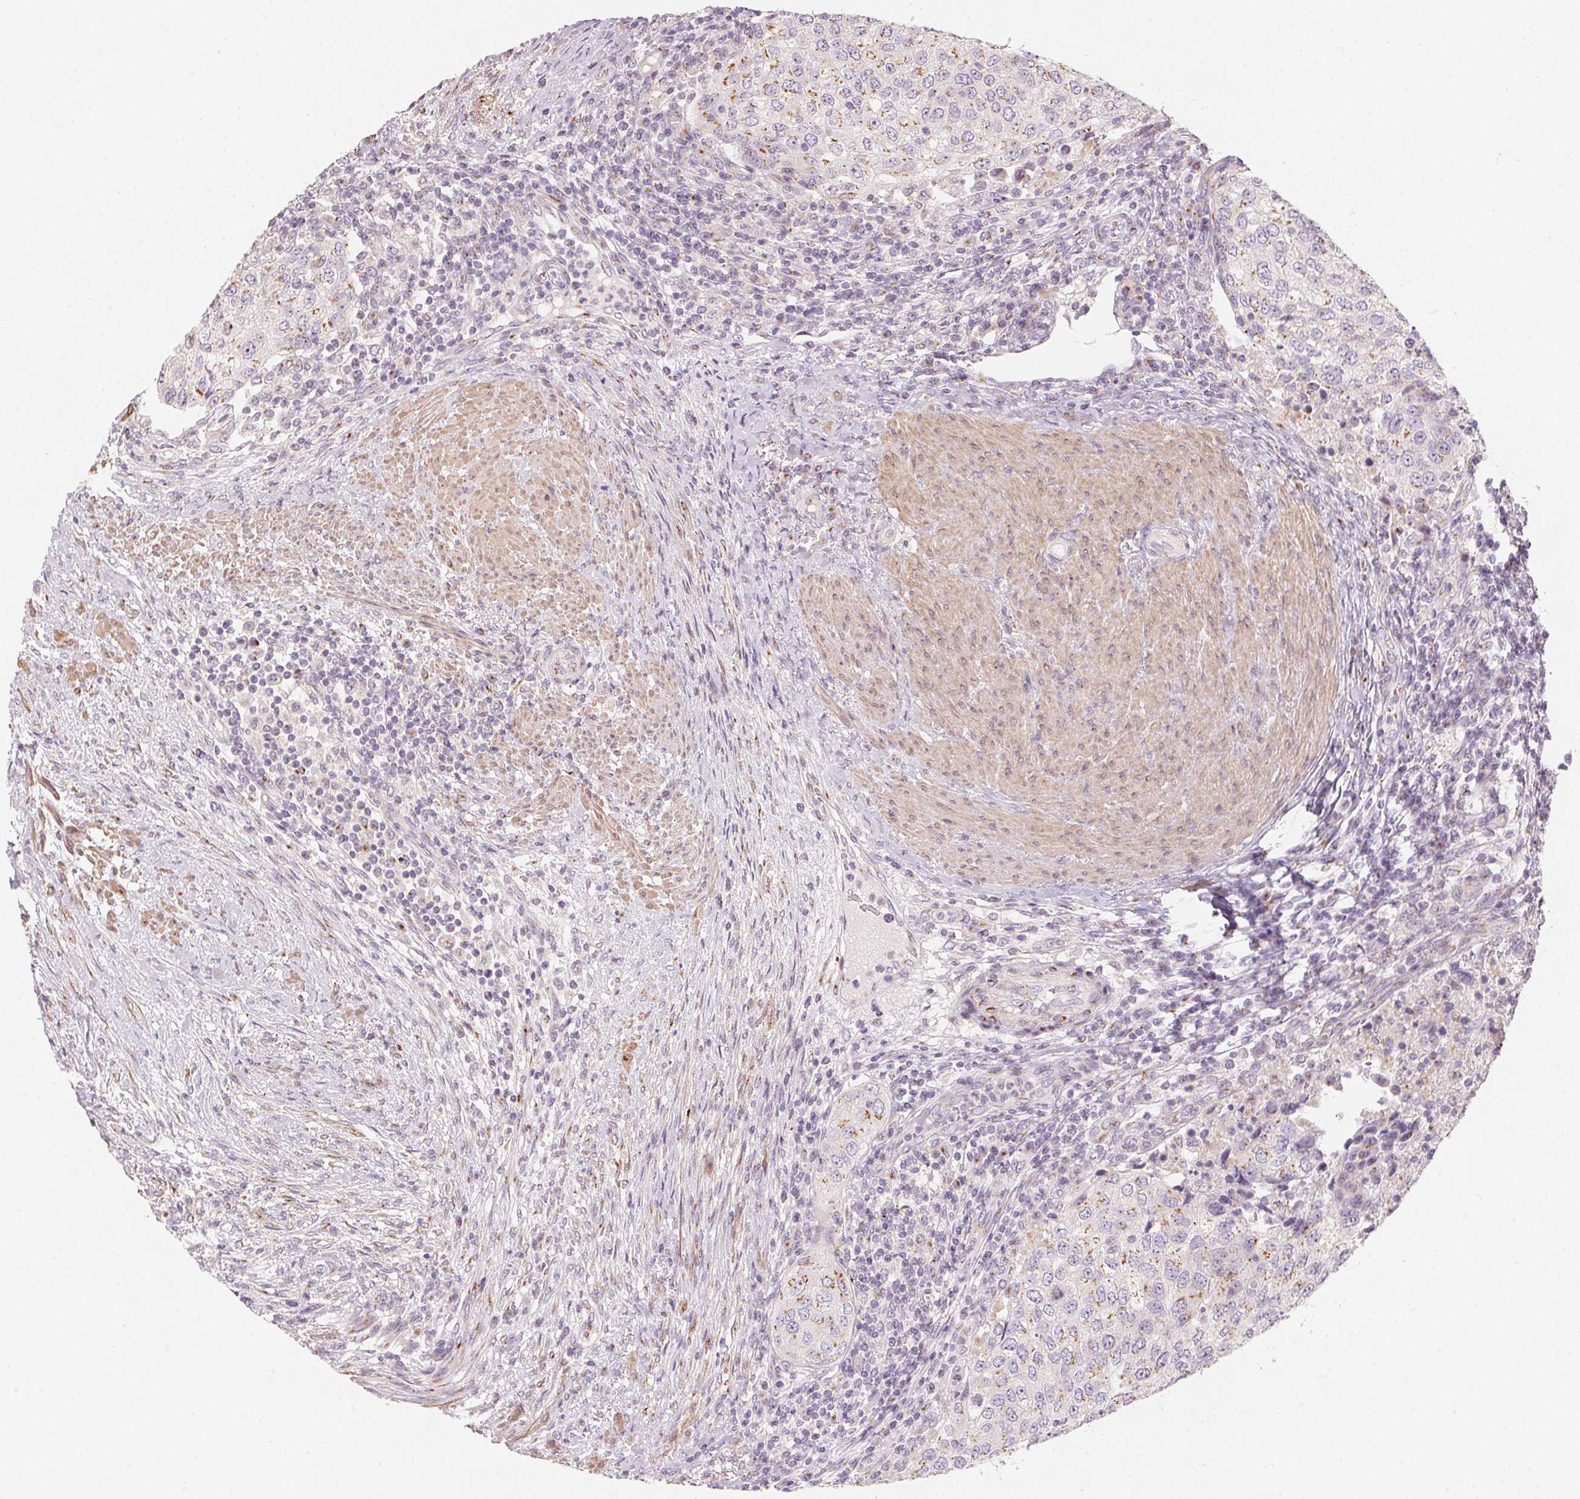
{"staining": {"intensity": "weak", "quantity": "25%-75%", "location": "cytoplasmic/membranous"}, "tissue": "urothelial cancer", "cell_type": "Tumor cells", "image_type": "cancer", "snomed": [{"axis": "morphology", "description": "Urothelial carcinoma, High grade"}, {"axis": "topography", "description": "Urinary bladder"}], "caption": "High-power microscopy captured an immunohistochemistry micrograph of high-grade urothelial carcinoma, revealing weak cytoplasmic/membranous expression in approximately 25%-75% of tumor cells.", "gene": "DRAM2", "patient": {"sex": "female", "age": 78}}